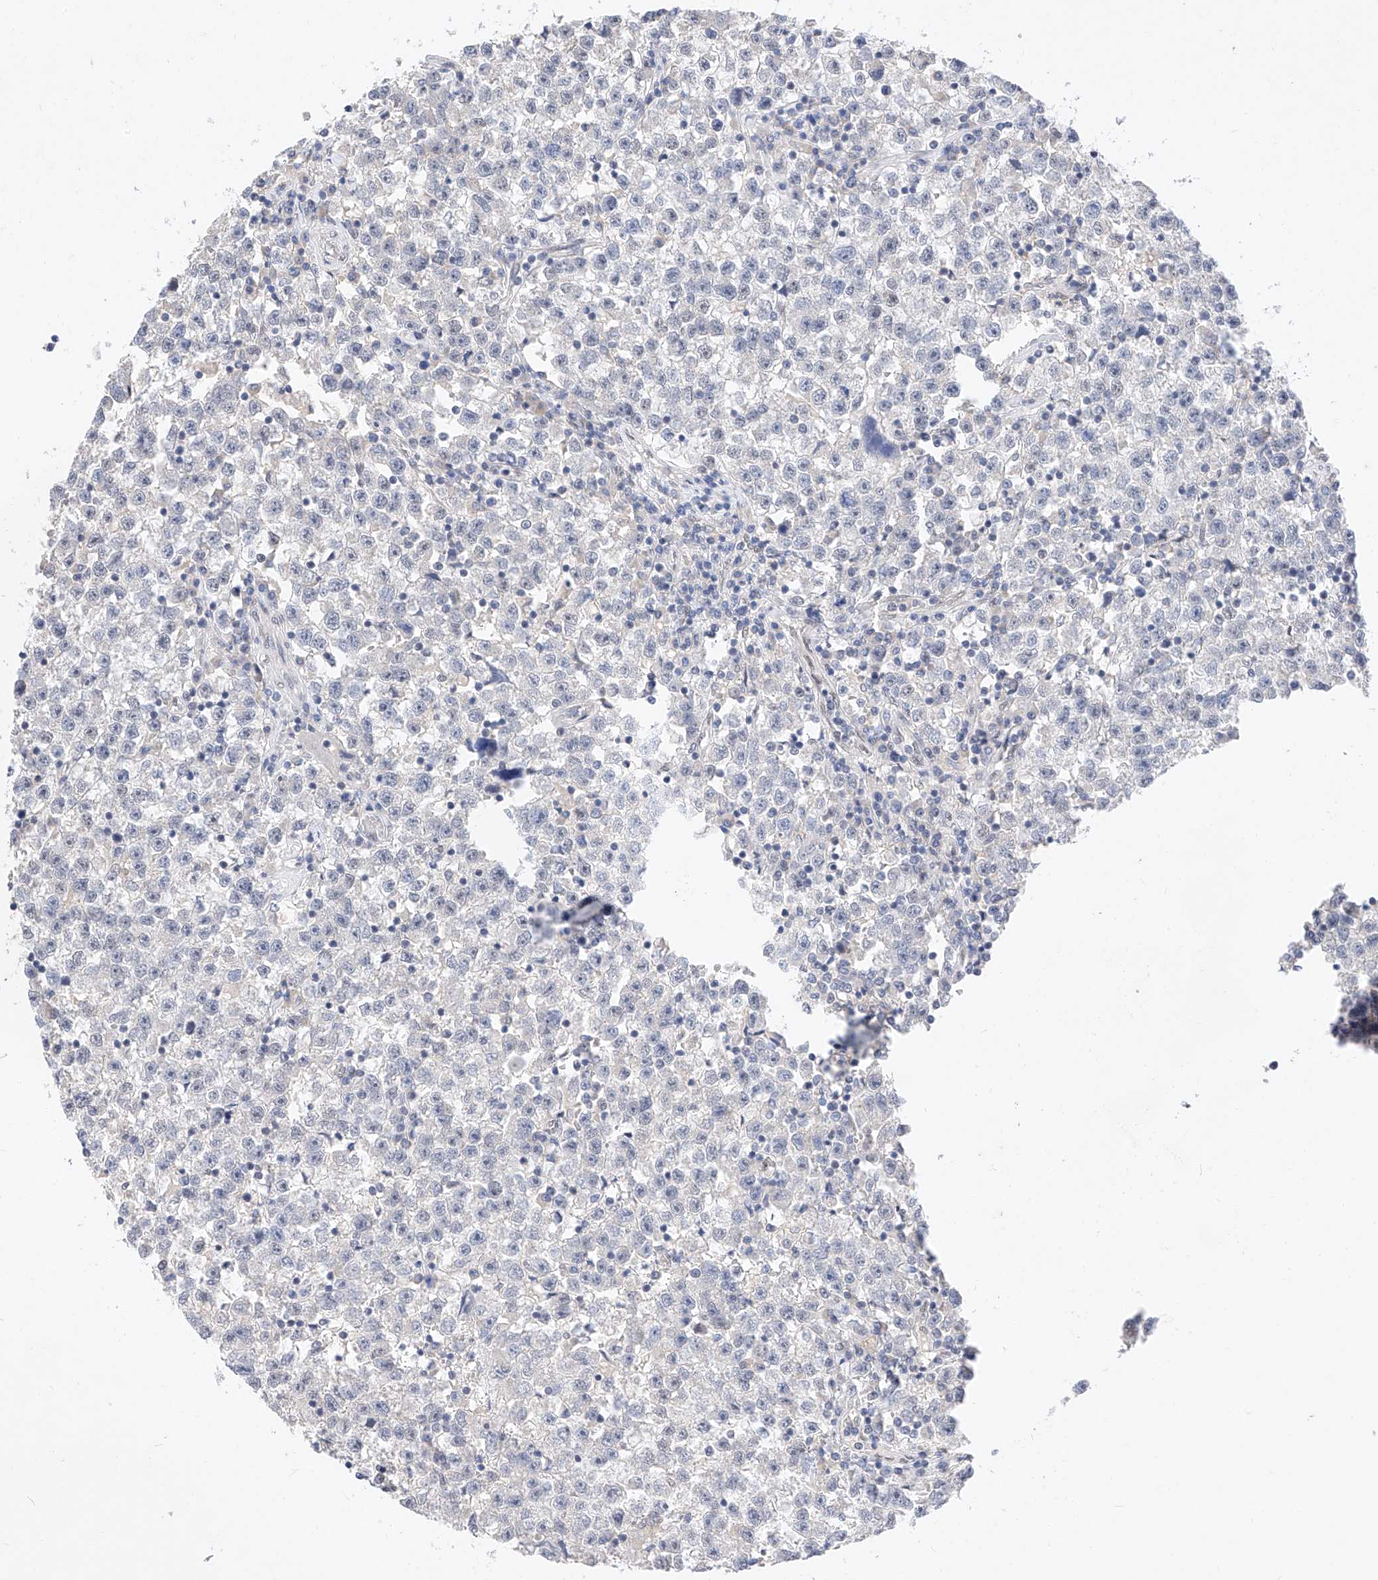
{"staining": {"intensity": "negative", "quantity": "none", "location": "none"}, "tissue": "testis cancer", "cell_type": "Tumor cells", "image_type": "cancer", "snomed": [{"axis": "morphology", "description": "Seminoma, NOS"}, {"axis": "topography", "description": "Testis"}], "caption": "Tumor cells are negative for protein expression in human seminoma (testis).", "gene": "KCNJ1", "patient": {"sex": "male", "age": 22}}